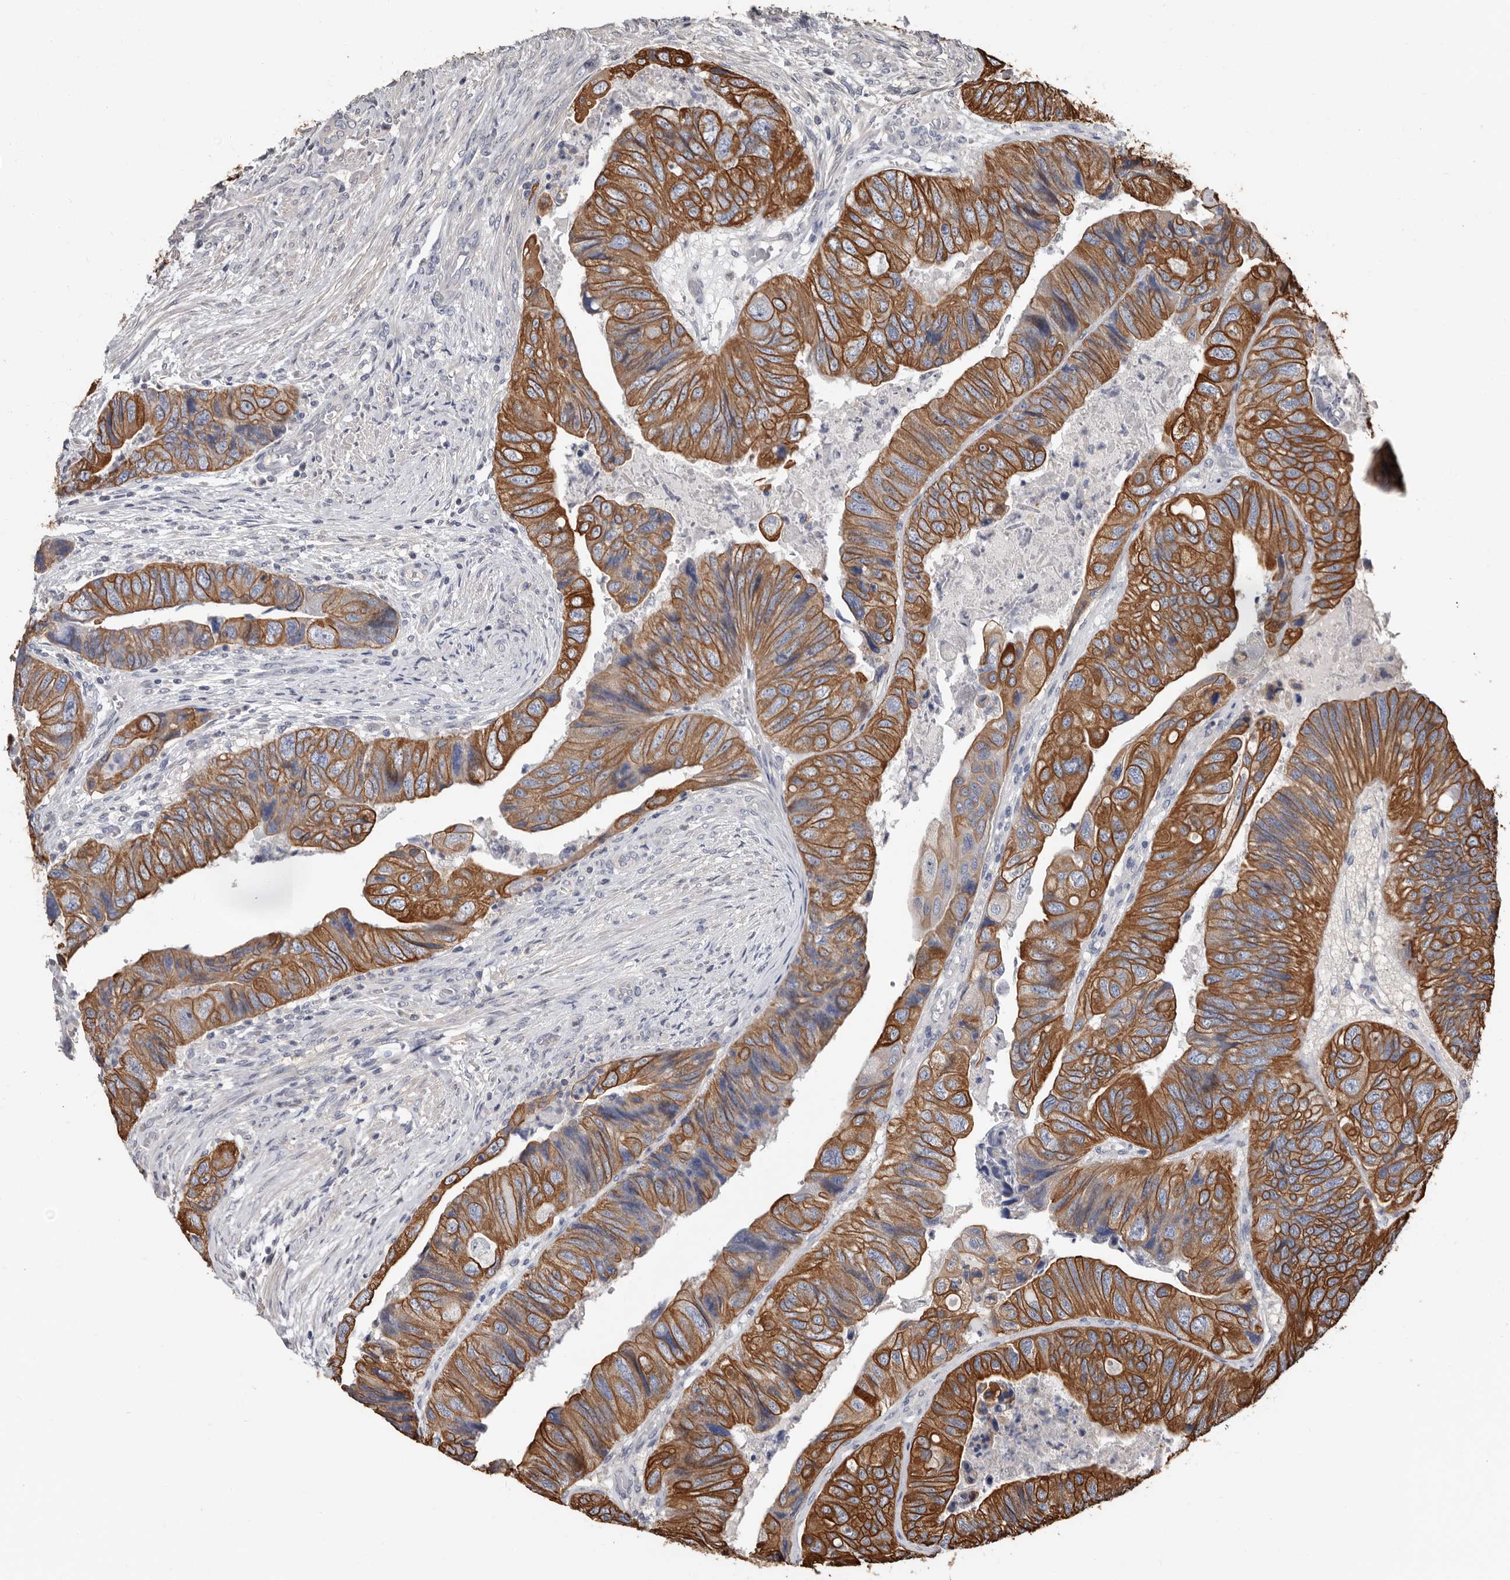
{"staining": {"intensity": "moderate", "quantity": ">75%", "location": "cytoplasmic/membranous"}, "tissue": "colorectal cancer", "cell_type": "Tumor cells", "image_type": "cancer", "snomed": [{"axis": "morphology", "description": "Adenocarcinoma, NOS"}, {"axis": "topography", "description": "Rectum"}], "caption": "This histopathology image exhibits IHC staining of human colorectal adenocarcinoma, with medium moderate cytoplasmic/membranous expression in approximately >75% of tumor cells.", "gene": "MRPL18", "patient": {"sex": "male", "age": 63}}